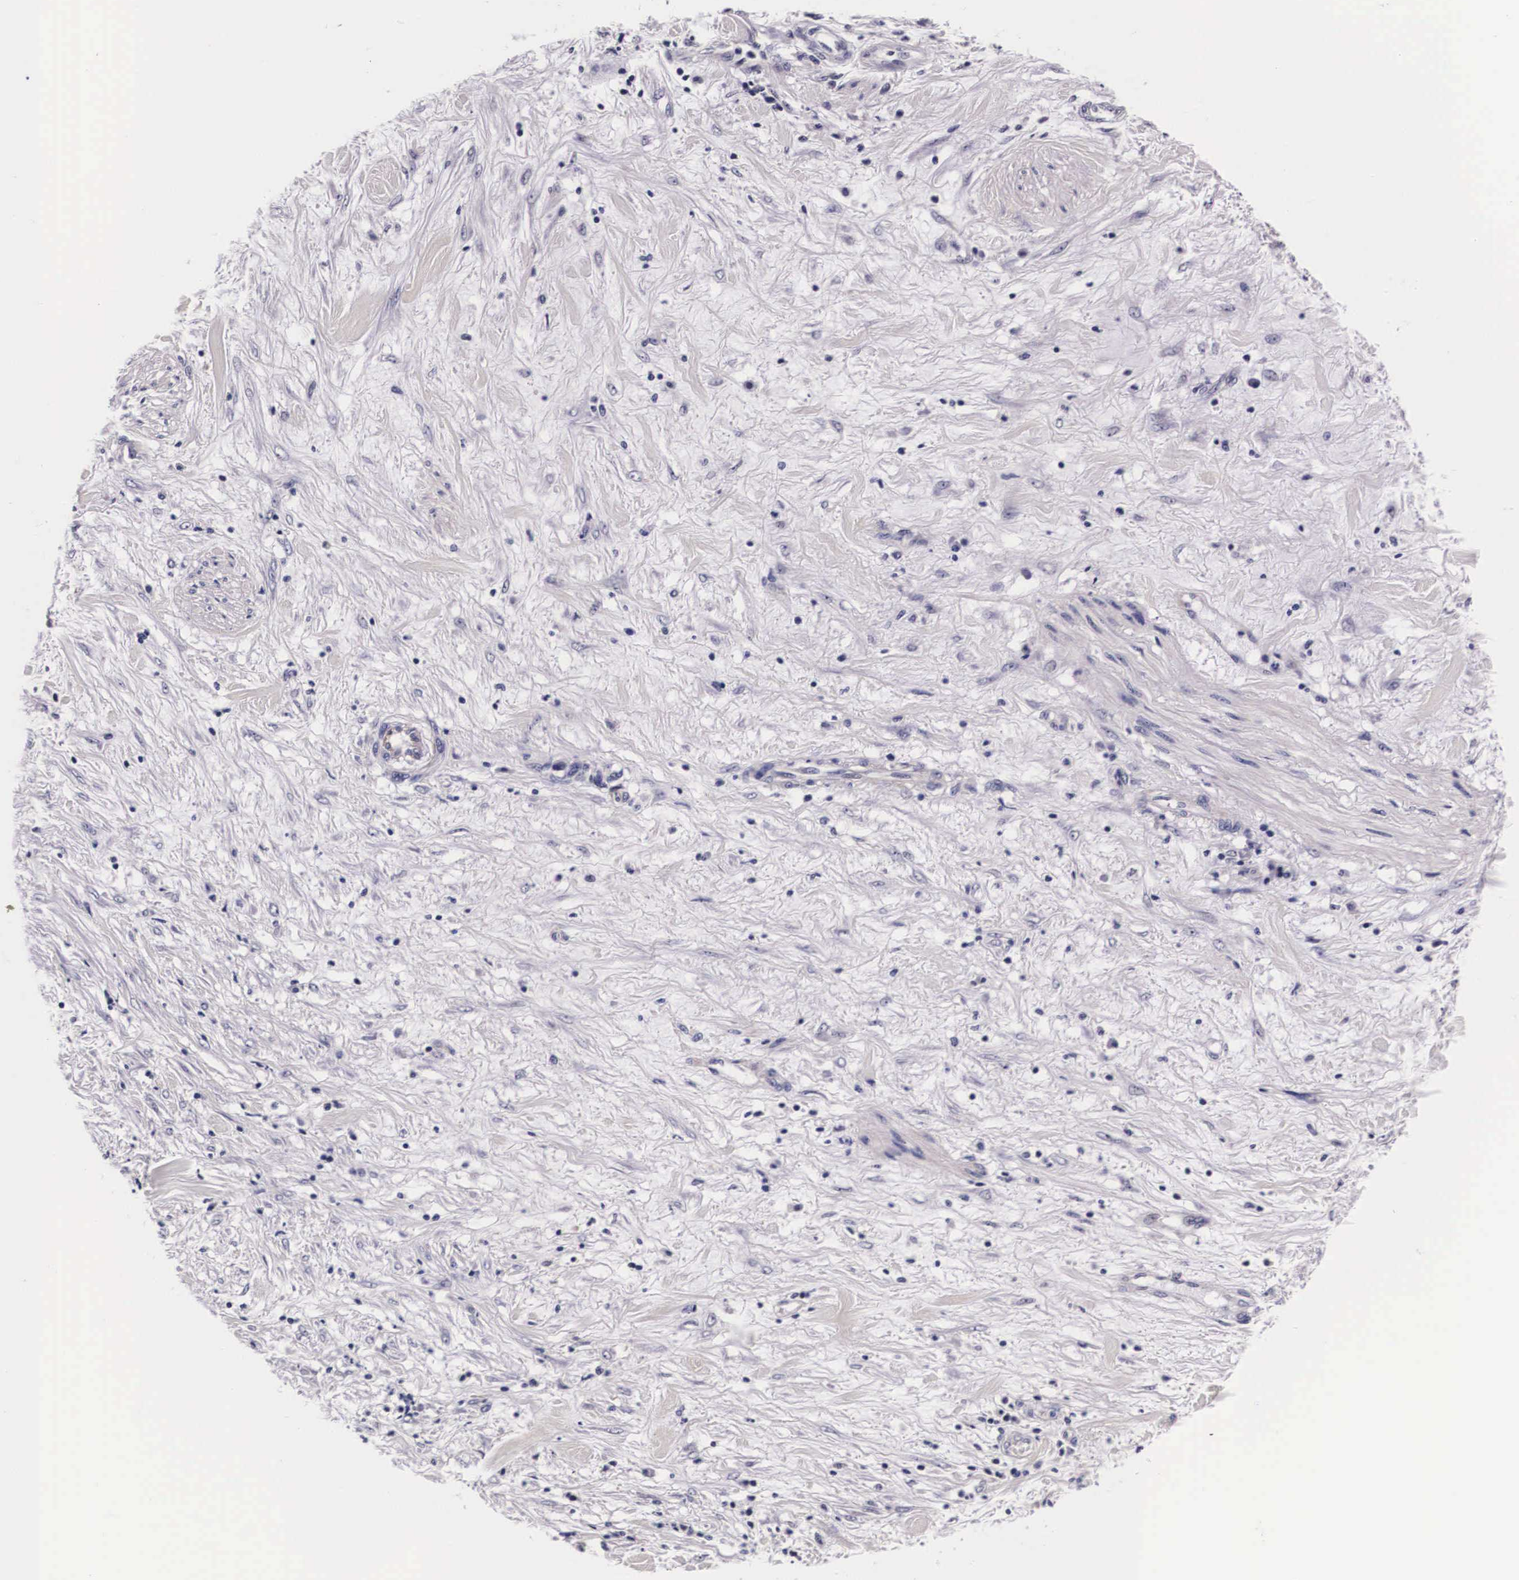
{"staining": {"intensity": "negative", "quantity": "none", "location": "none"}, "tissue": "cervical cancer", "cell_type": "Tumor cells", "image_type": "cancer", "snomed": [{"axis": "morphology", "description": "Squamous cell carcinoma, NOS"}, {"axis": "topography", "description": "Cervix"}], "caption": "An image of human squamous cell carcinoma (cervical) is negative for staining in tumor cells.", "gene": "PHETA2", "patient": {"sex": "female", "age": 41}}